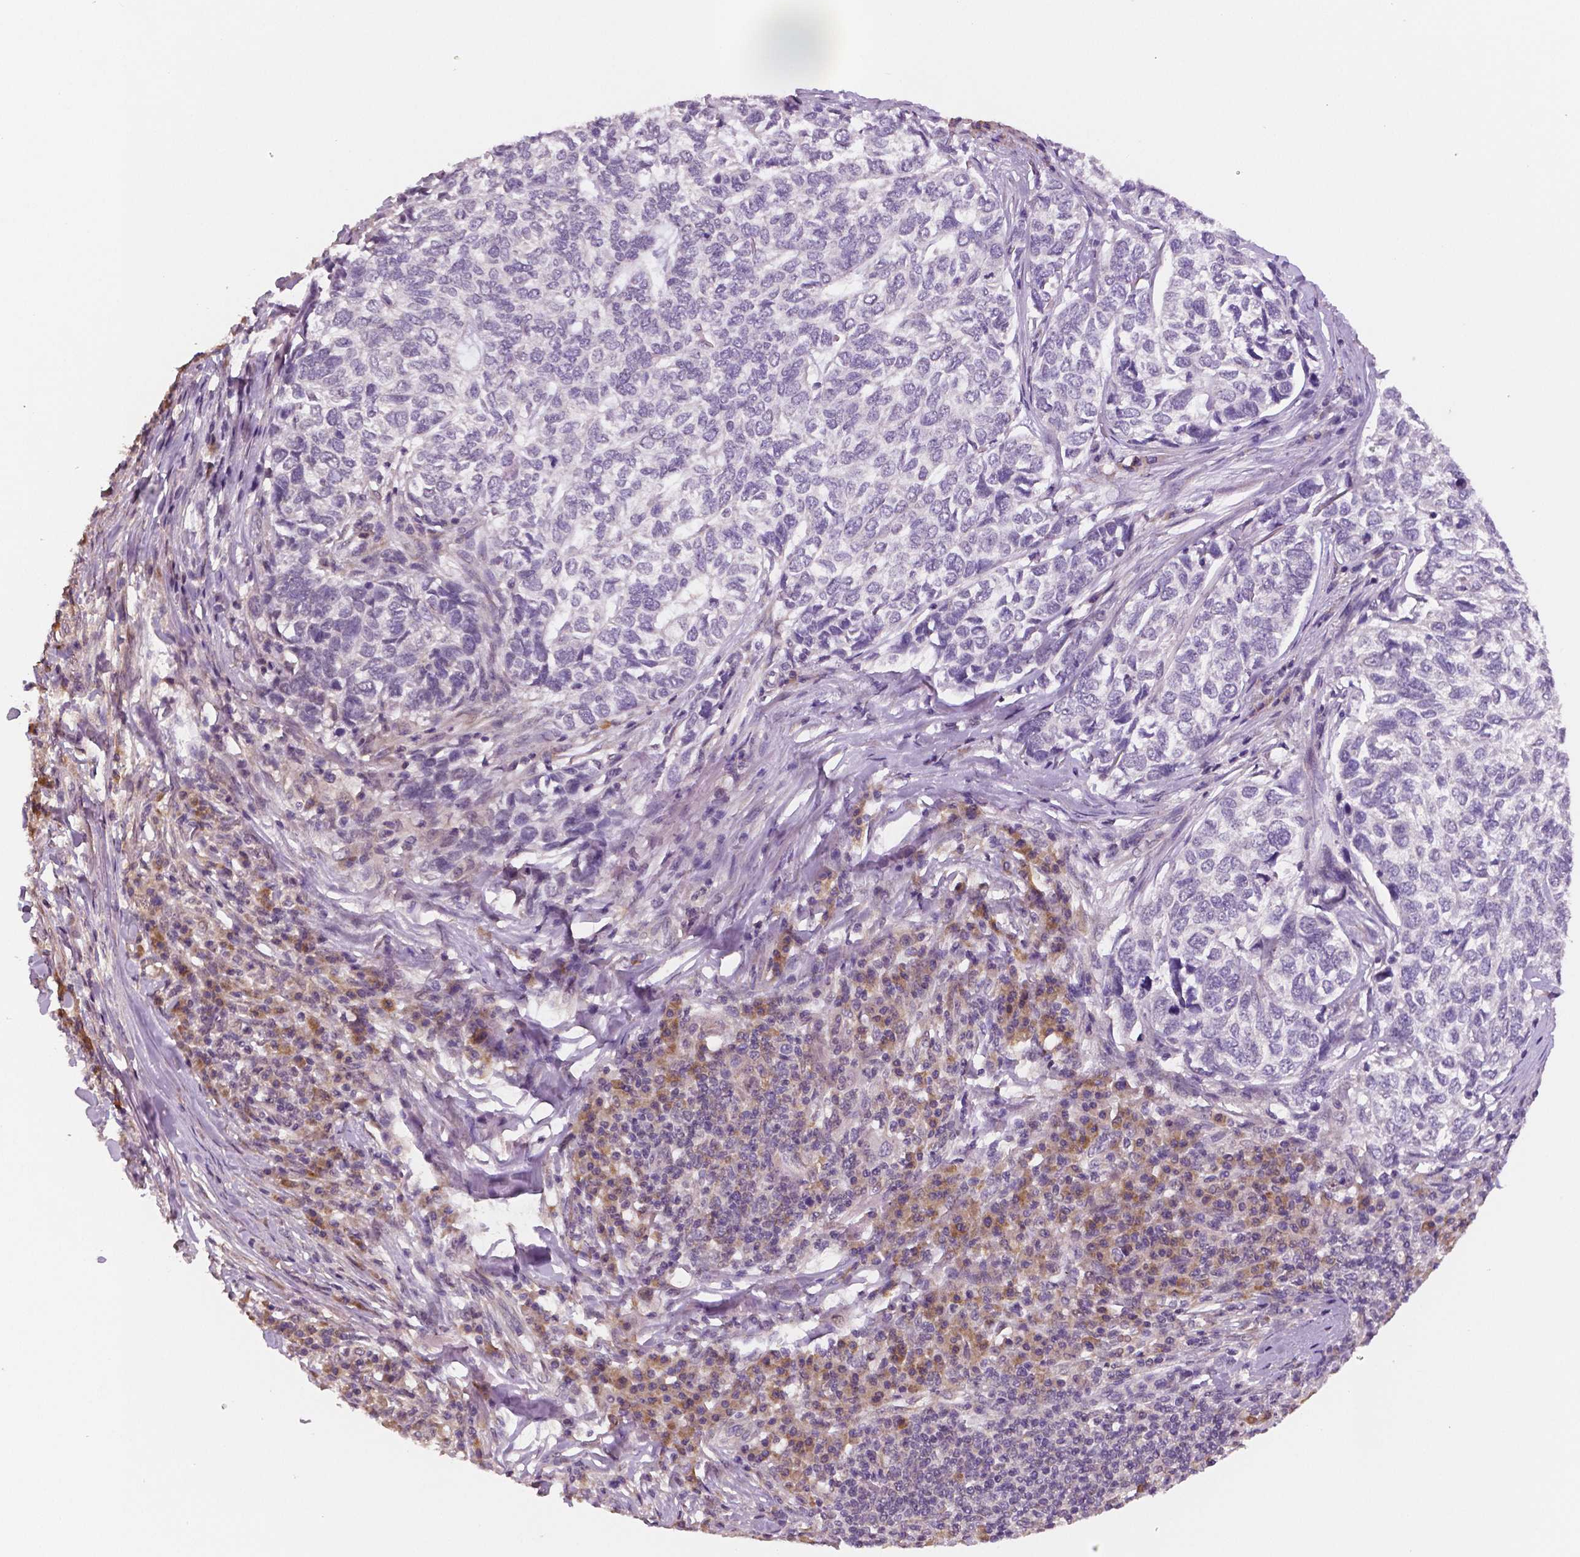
{"staining": {"intensity": "negative", "quantity": "none", "location": "none"}, "tissue": "skin cancer", "cell_type": "Tumor cells", "image_type": "cancer", "snomed": [{"axis": "morphology", "description": "Basal cell carcinoma"}, {"axis": "topography", "description": "Skin"}], "caption": "High magnification brightfield microscopy of basal cell carcinoma (skin) stained with DAB (3,3'-diaminobenzidine) (brown) and counterstained with hematoxylin (blue): tumor cells show no significant staining.", "gene": "STAT3", "patient": {"sex": "female", "age": 65}}